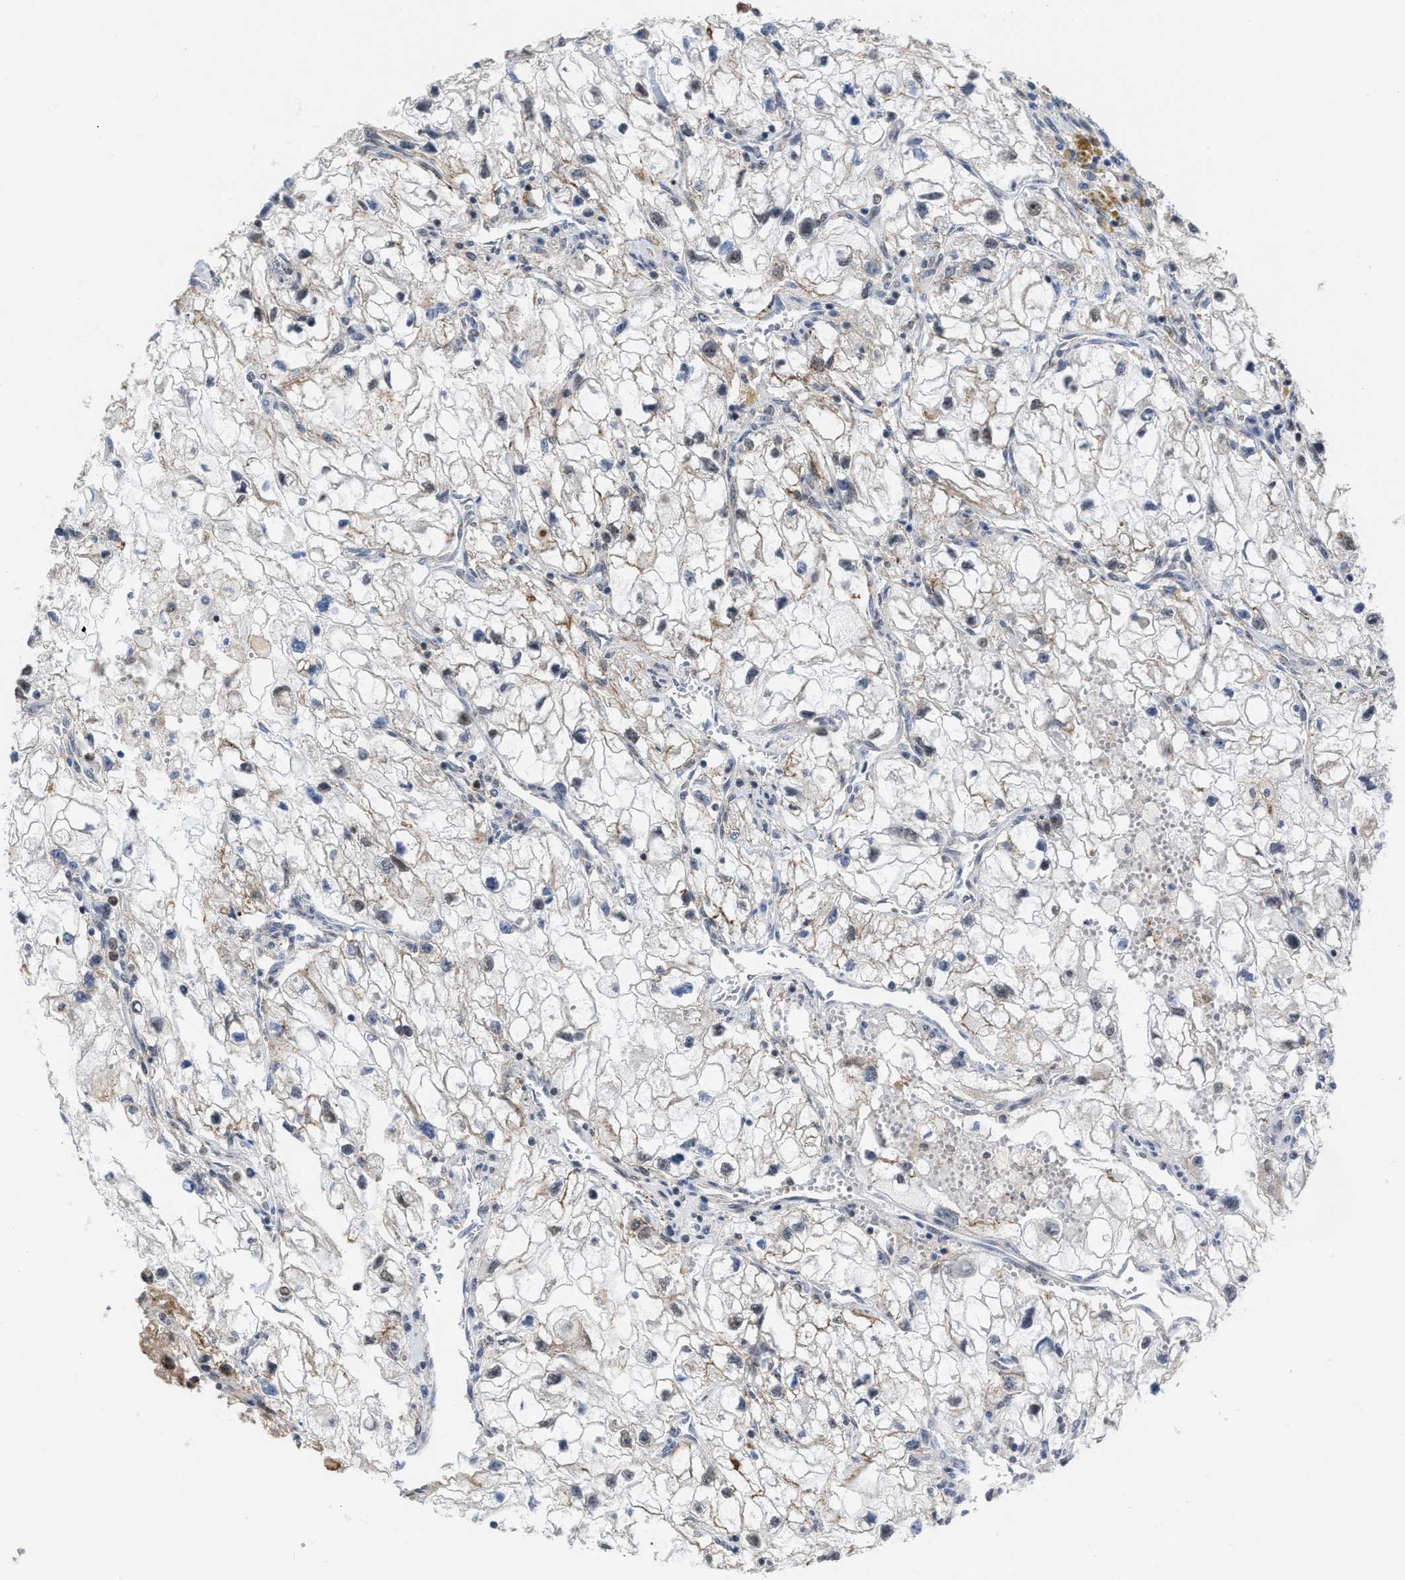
{"staining": {"intensity": "weak", "quantity": "<25%", "location": "cytoplasmic/membranous"}, "tissue": "renal cancer", "cell_type": "Tumor cells", "image_type": "cancer", "snomed": [{"axis": "morphology", "description": "Adenocarcinoma, NOS"}, {"axis": "topography", "description": "Kidney"}], "caption": "Tumor cells are negative for protein expression in human renal cancer.", "gene": "BAIAP2L1", "patient": {"sex": "female", "age": 70}}